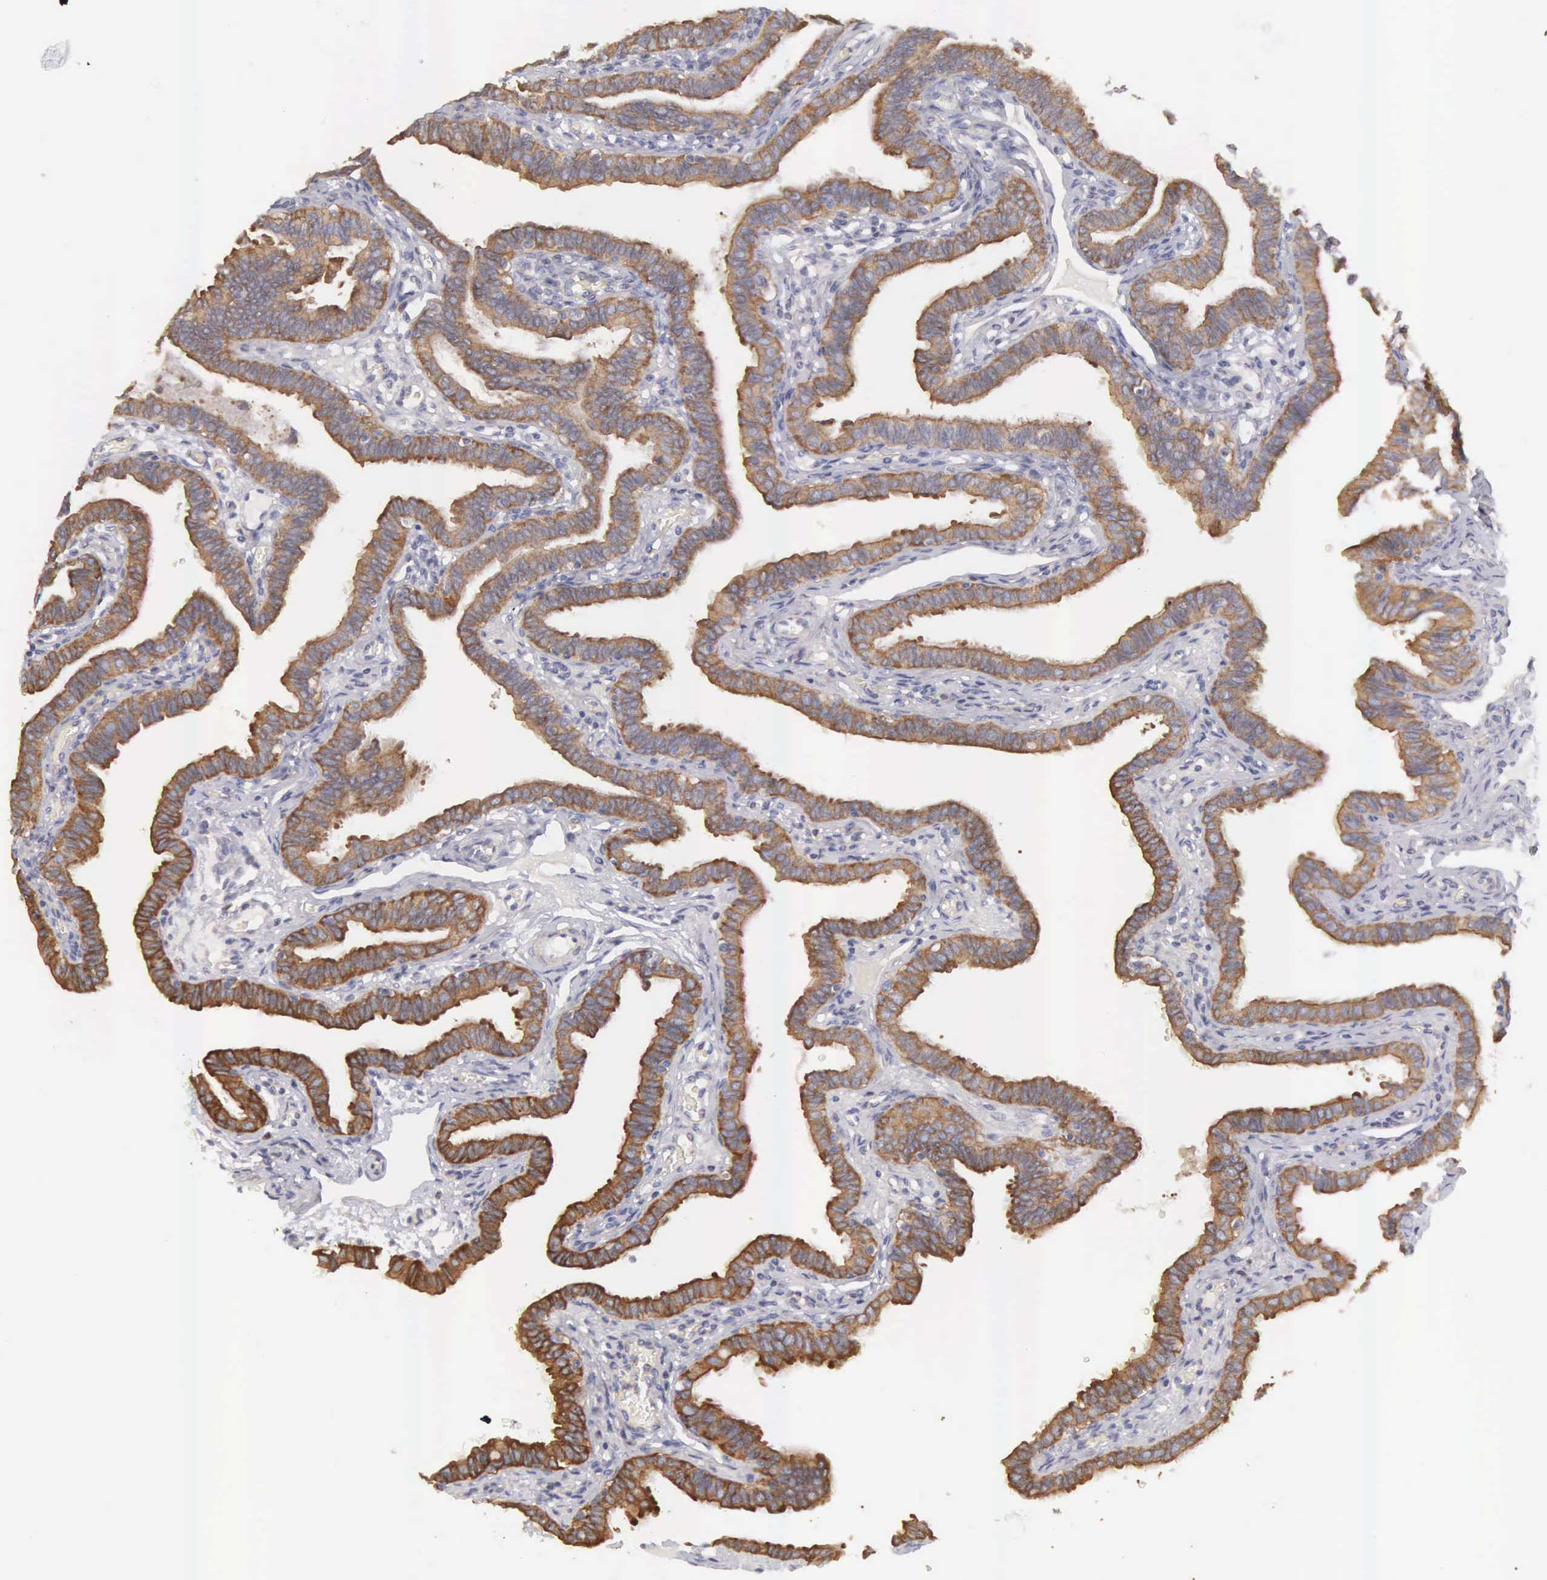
{"staining": {"intensity": "moderate", "quantity": ">75%", "location": "cytoplasmic/membranous"}, "tissue": "fallopian tube", "cell_type": "Glandular cells", "image_type": "normal", "snomed": [{"axis": "morphology", "description": "Normal tissue, NOS"}, {"axis": "topography", "description": "Fallopian tube"}], "caption": "Protein expression analysis of normal fallopian tube shows moderate cytoplasmic/membranous positivity in approximately >75% of glandular cells. (IHC, brightfield microscopy, high magnification).", "gene": "TXLNG", "patient": {"sex": "female", "age": 38}}